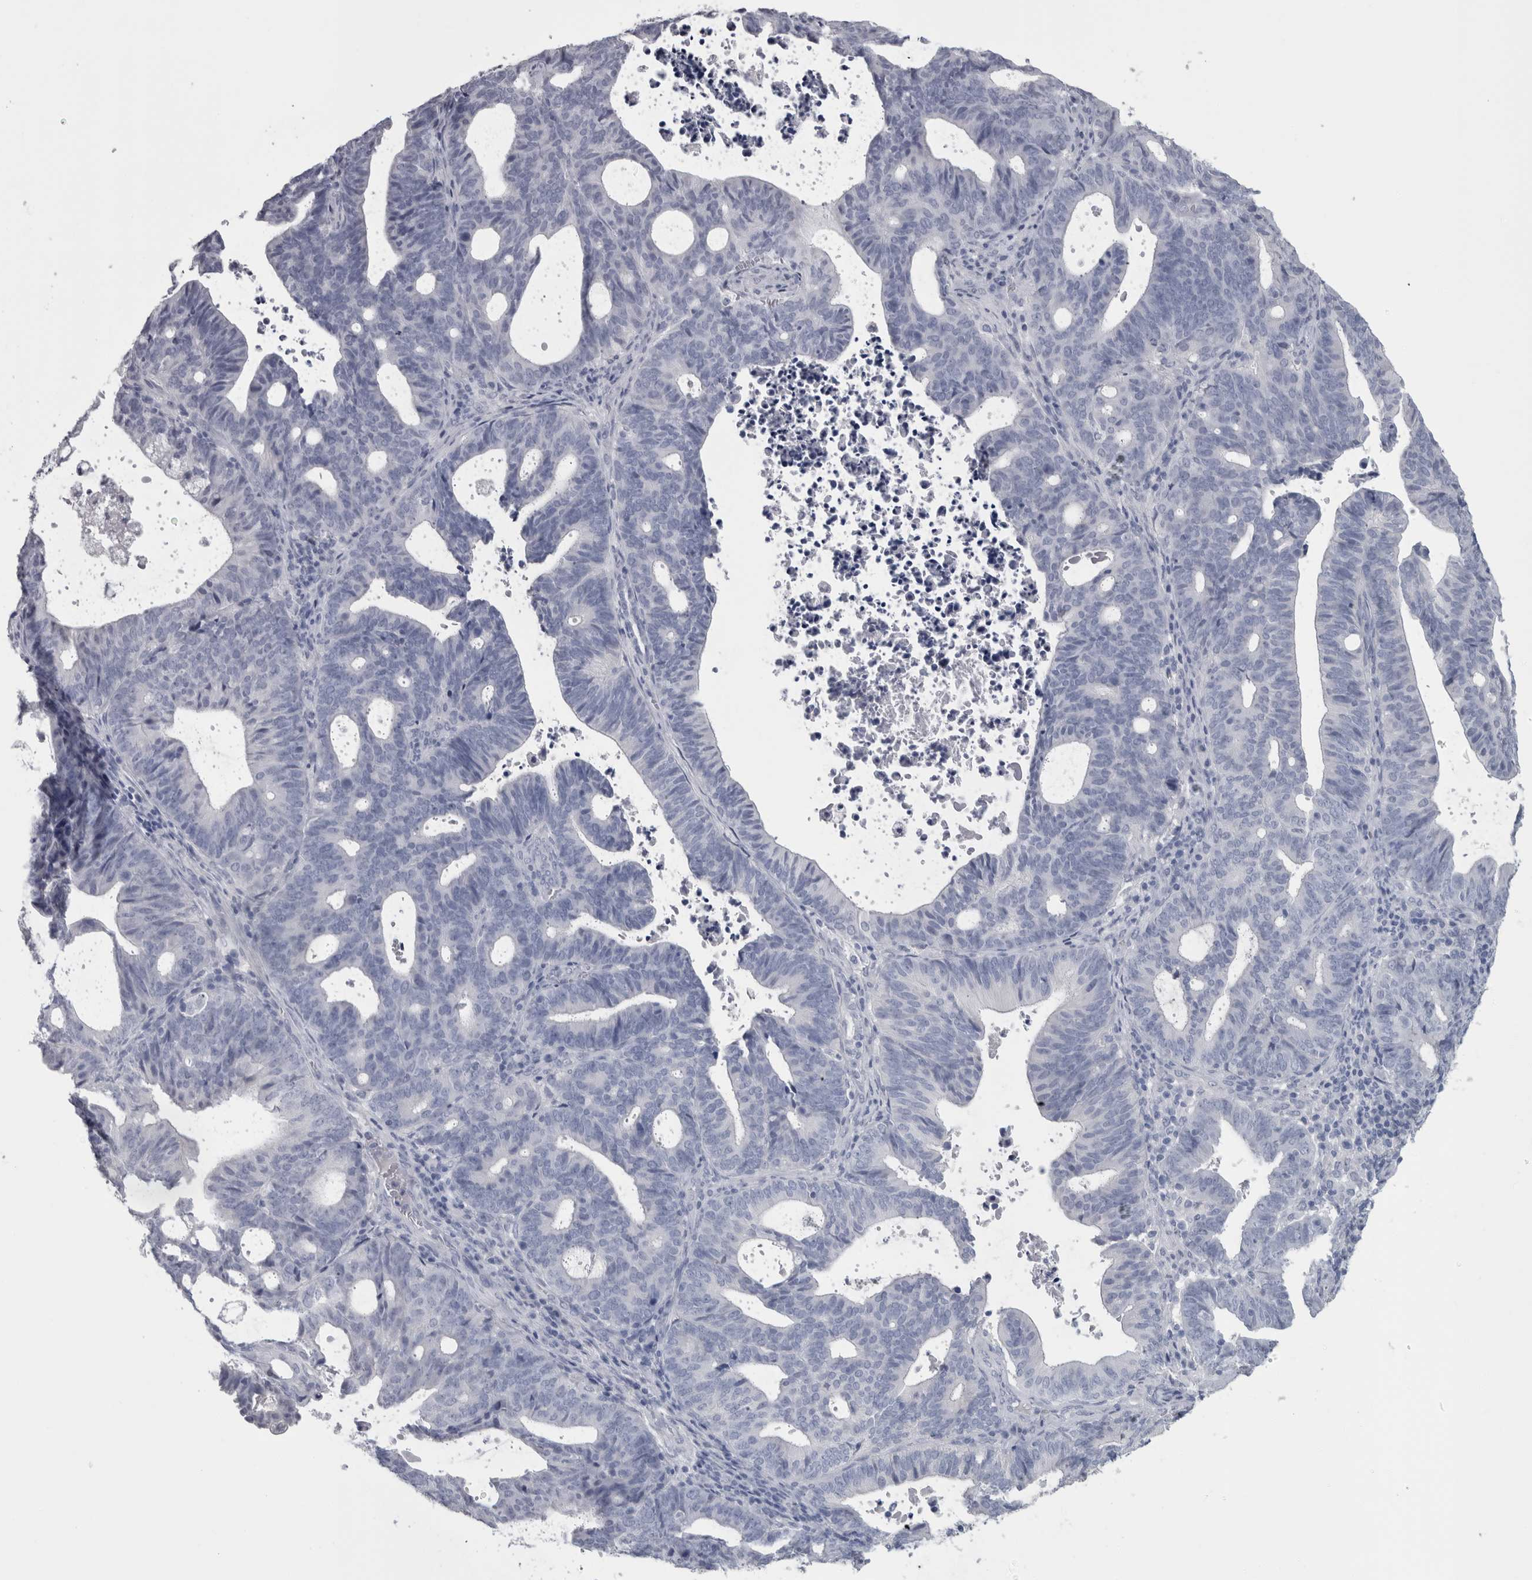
{"staining": {"intensity": "negative", "quantity": "none", "location": "none"}, "tissue": "endometrial cancer", "cell_type": "Tumor cells", "image_type": "cancer", "snomed": [{"axis": "morphology", "description": "Adenocarcinoma, NOS"}, {"axis": "topography", "description": "Uterus"}], "caption": "Human adenocarcinoma (endometrial) stained for a protein using IHC exhibits no expression in tumor cells.", "gene": "PTH", "patient": {"sex": "female", "age": 83}}